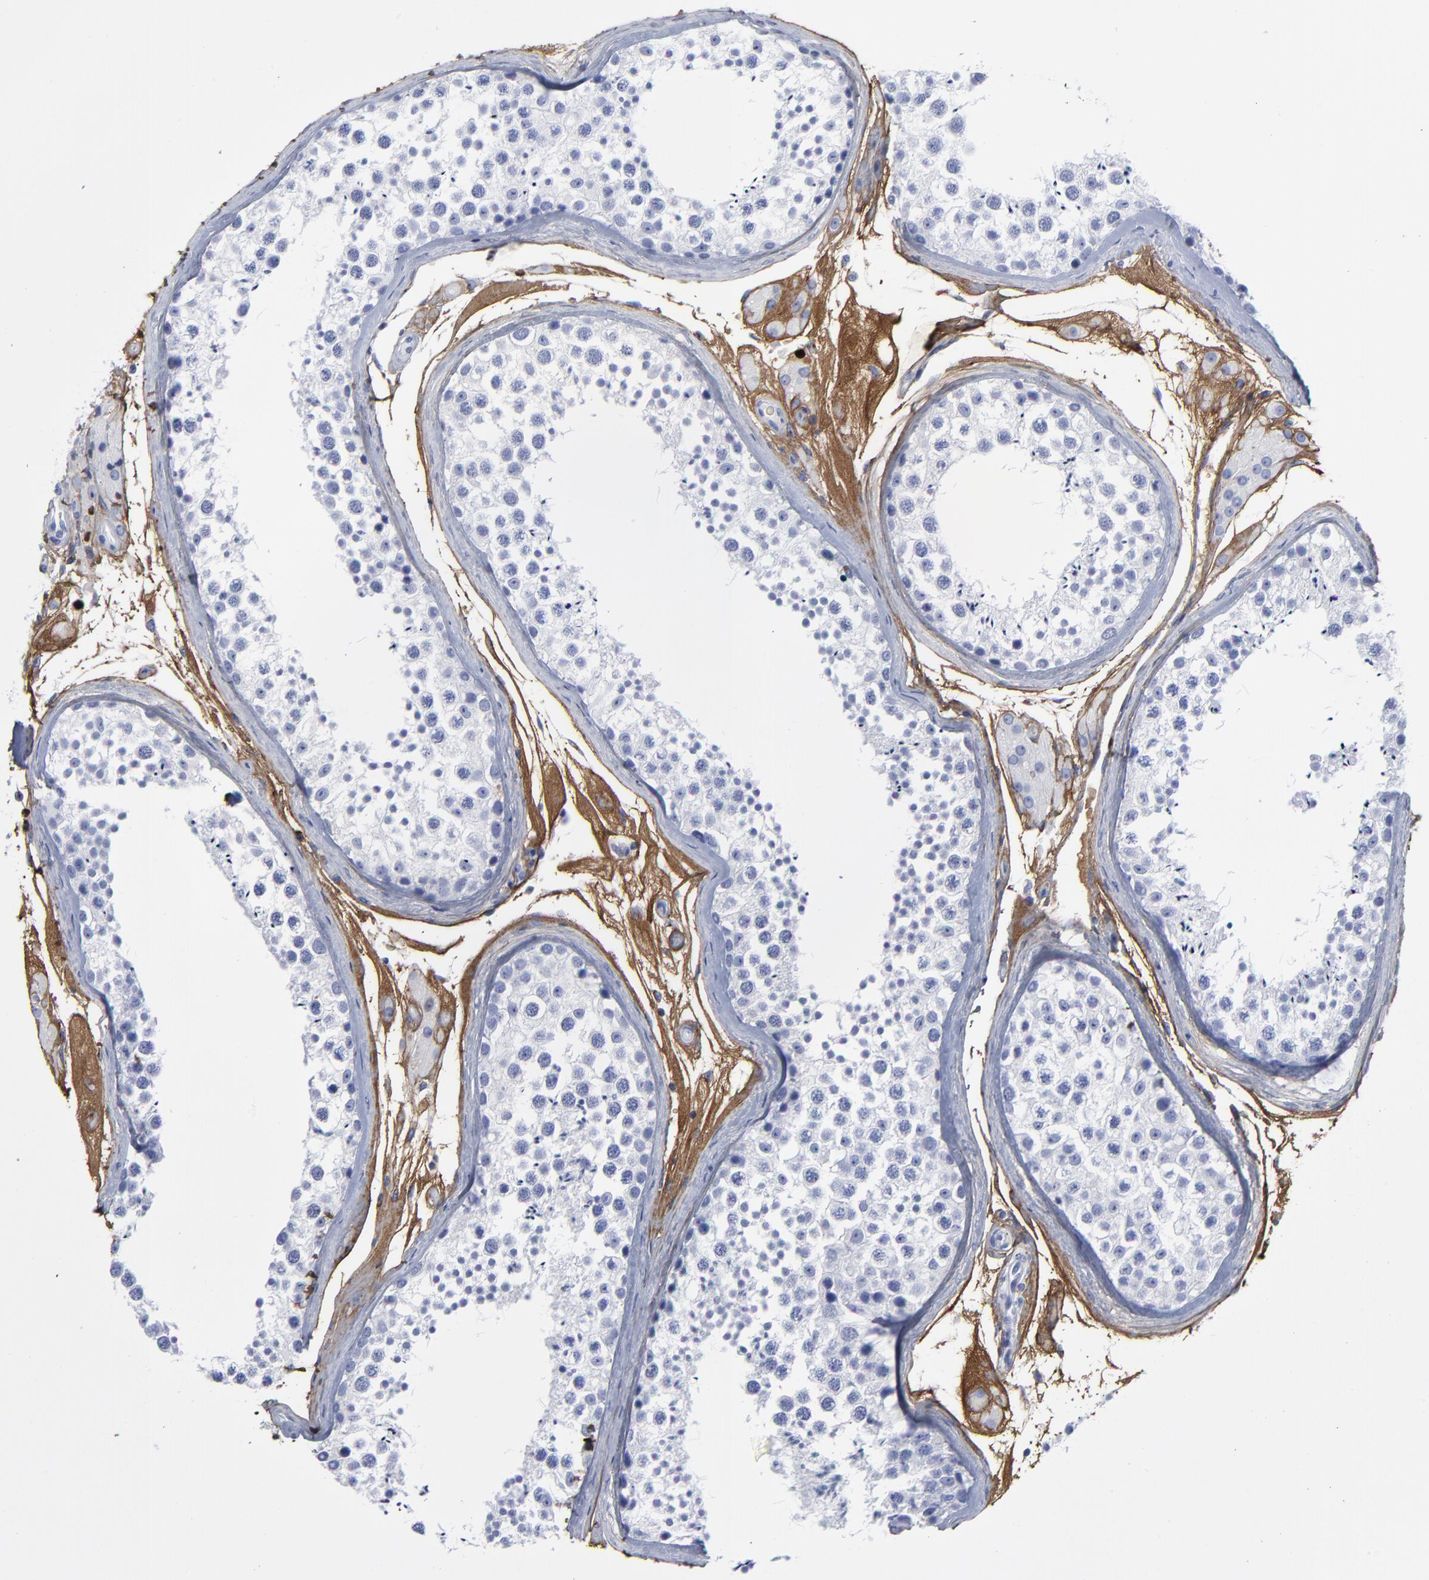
{"staining": {"intensity": "negative", "quantity": "none", "location": "none"}, "tissue": "testis", "cell_type": "Cells in seminiferous ducts", "image_type": "normal", "snomed": [{"axis": "morphology", "description": "Normal tissue, NOS"}, {"axis": "topography", "description": "Testis"}], "caption": "Immunohistochemical staining of benign testis demonstrates no significant staining in cells in seminiferous ducts.", "gene": "DCN", "patient": {"sex": "male", "age": 46}}